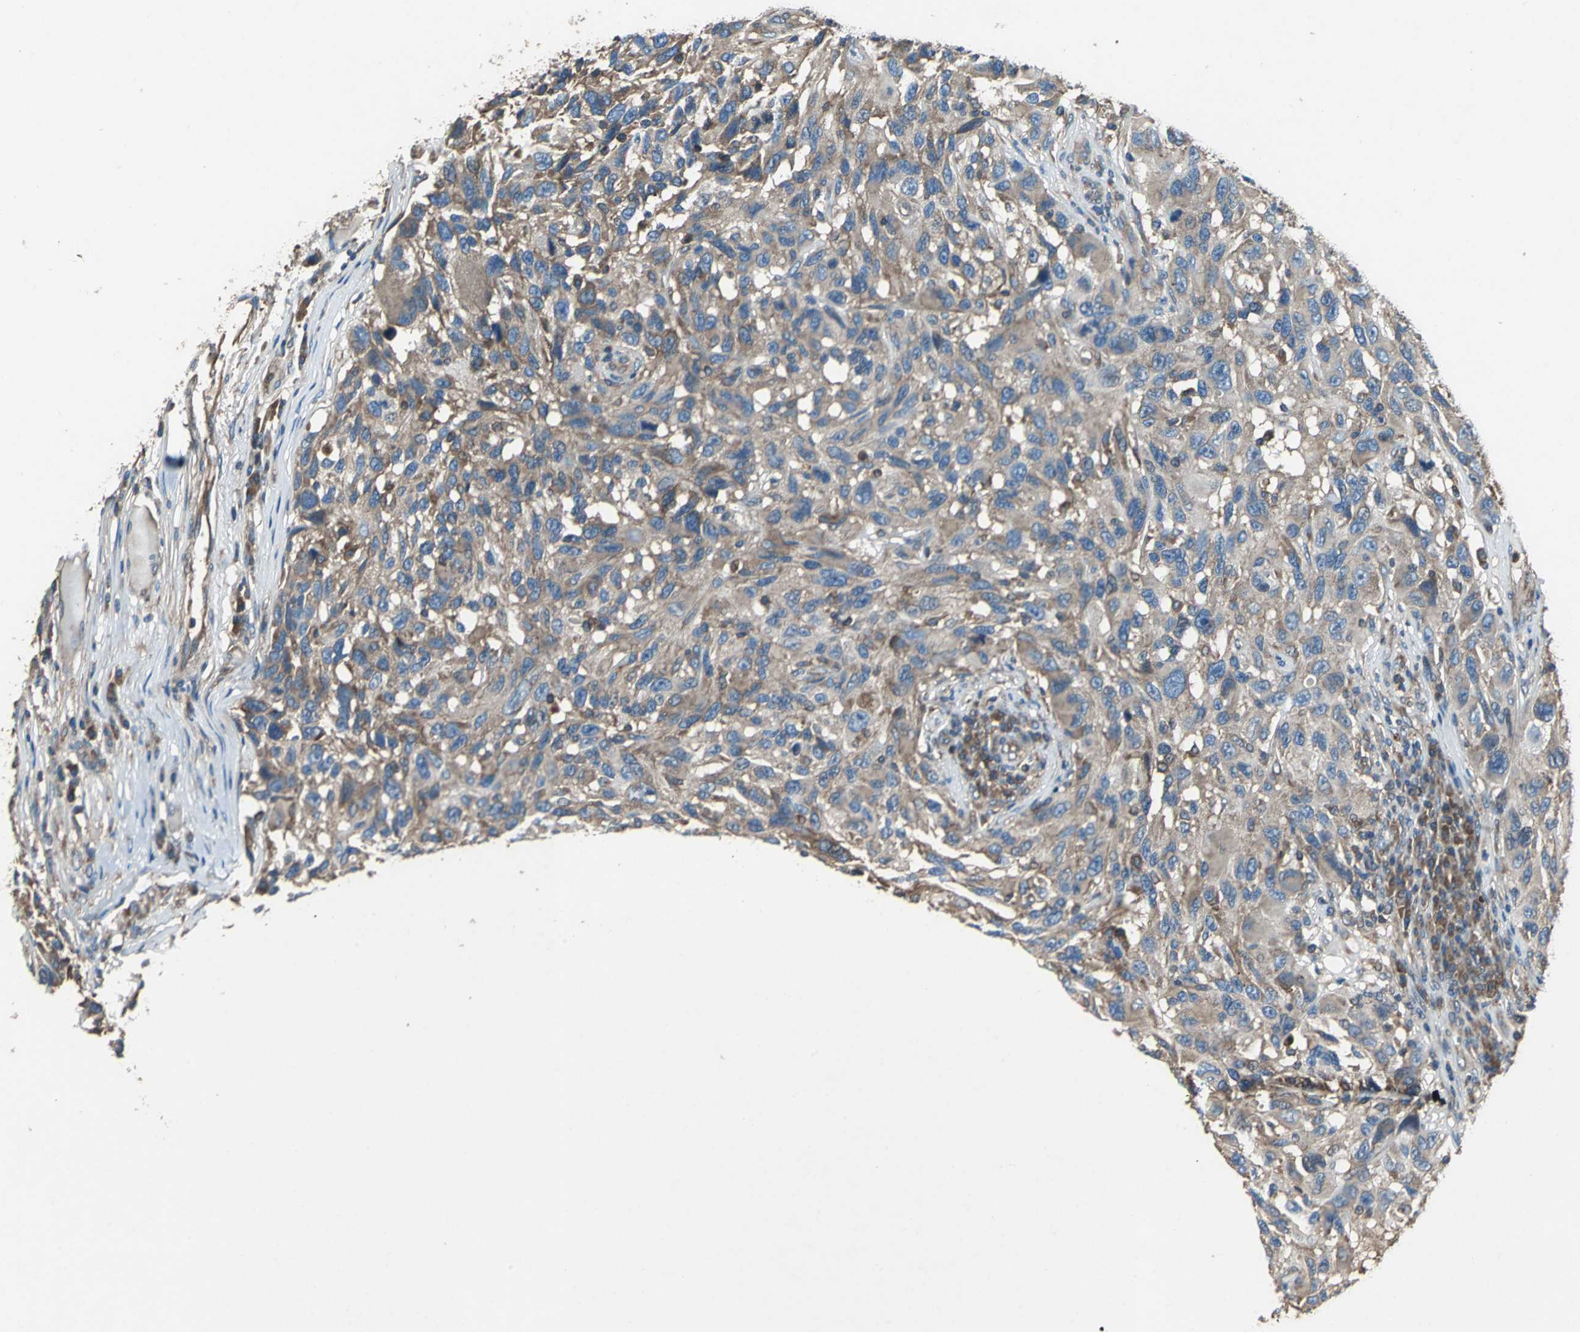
{"staining": {"intensity": "strong", "quantity": ">75%", "location": "cytoplasmic/membranous"}, "tissue": "melanoma", "cell_type": "Tumor cells", "image_type": "cancer", "snomed": [{"axis": "morphology", "description": "Malignant melanoma, NOS"}, {"axis": "topography", "description": "Skin"}], "caption": "Melanoma was stained to show a protein in brown. There is high levels of strong cytoplasmic/membranous expression in about >75% of tumor cells.", "gene": "CAPN1", "patient": {"sex": "male", "age": 53}}